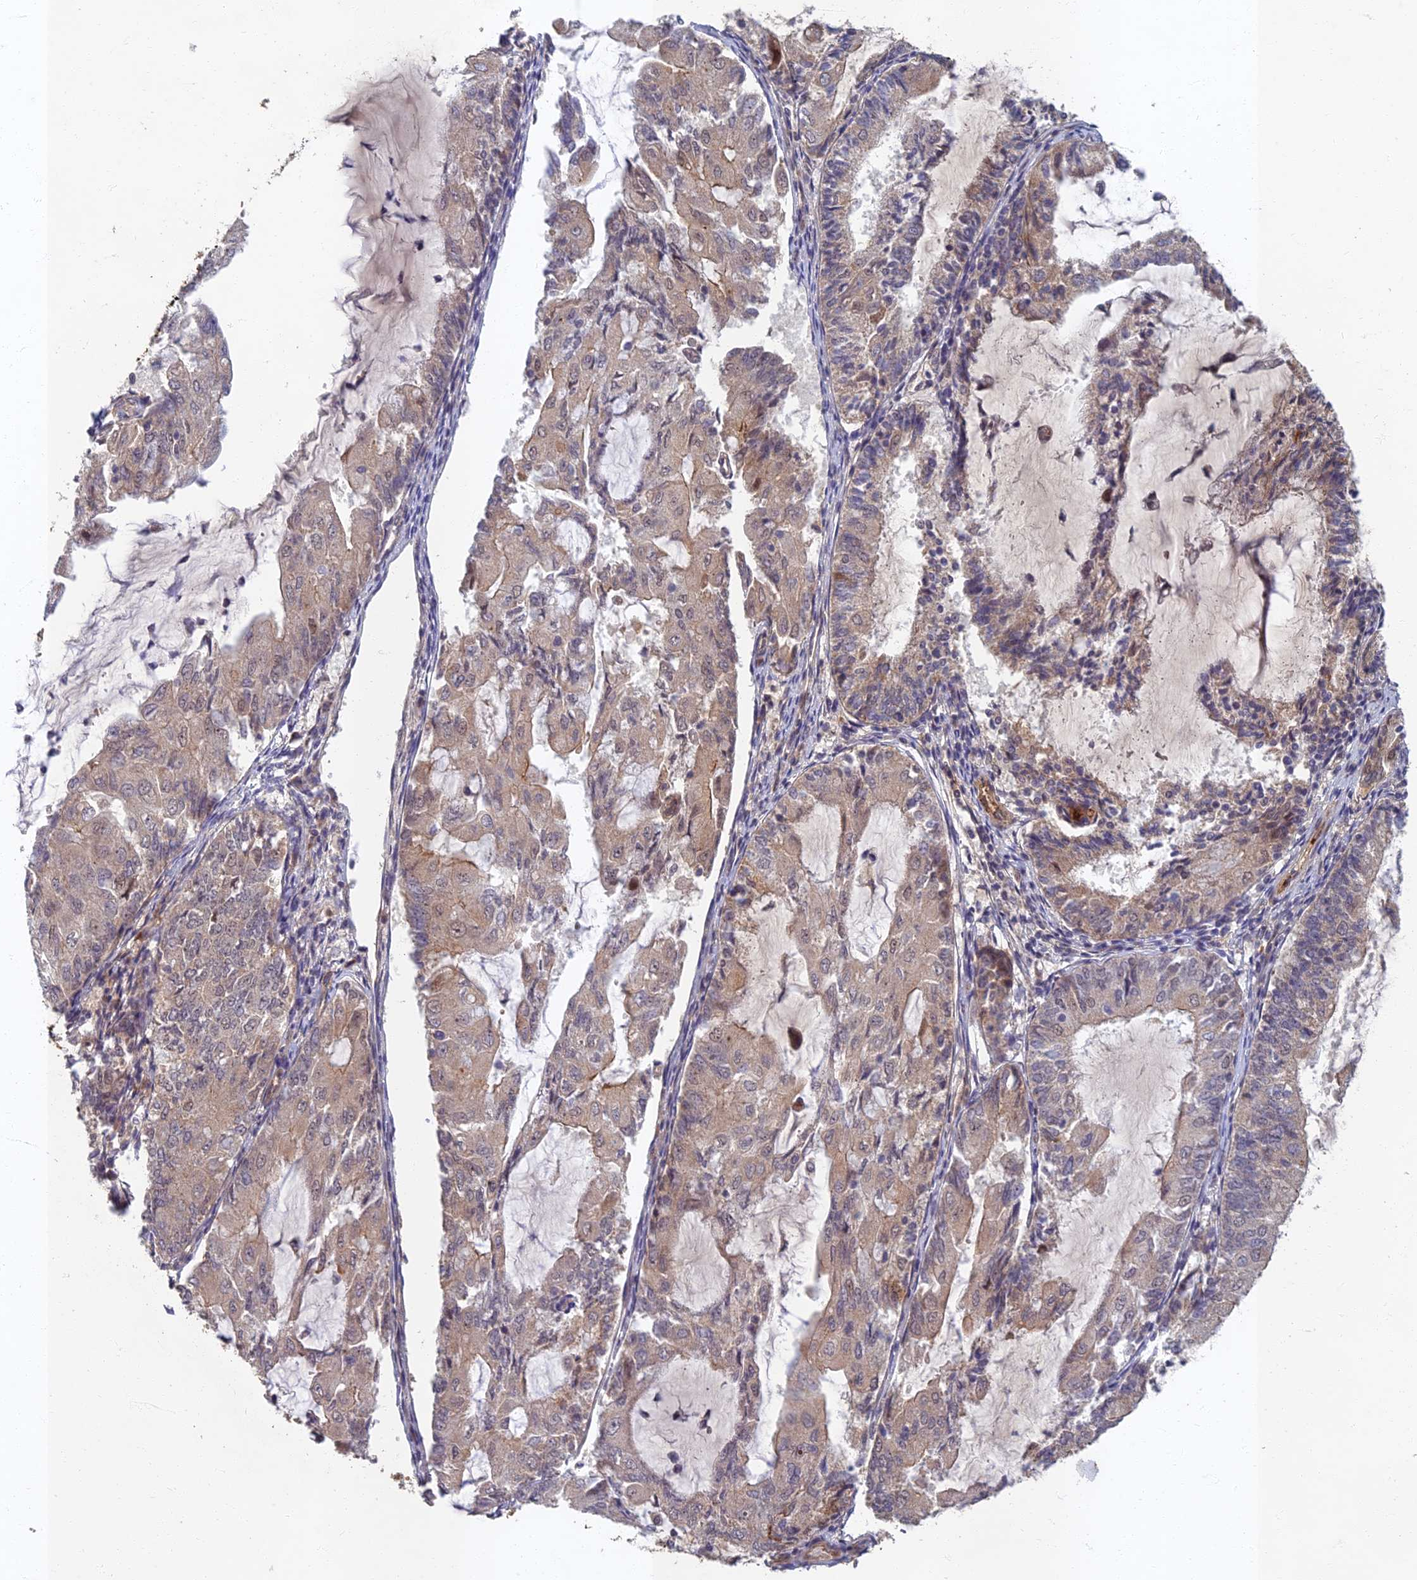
{"staining": {"intensity": "weak", "quantity": "<25%", "location": "cytoplasmic/membranous"}, "tissue": "endometrial cancer", "cell_type": "Tumor cells", "image_type": "cancer", "snomed": [{"axis": "morphology", "description": "Adenocarcinoma, NOS"}, {"axis": "topography", "description": "Endometrium"}], "caption": "Tumor cells are negative for protein expression in human endometrial cancer.", "gene": "EARS2", "patient": {"sex": "female", "age": 81}}